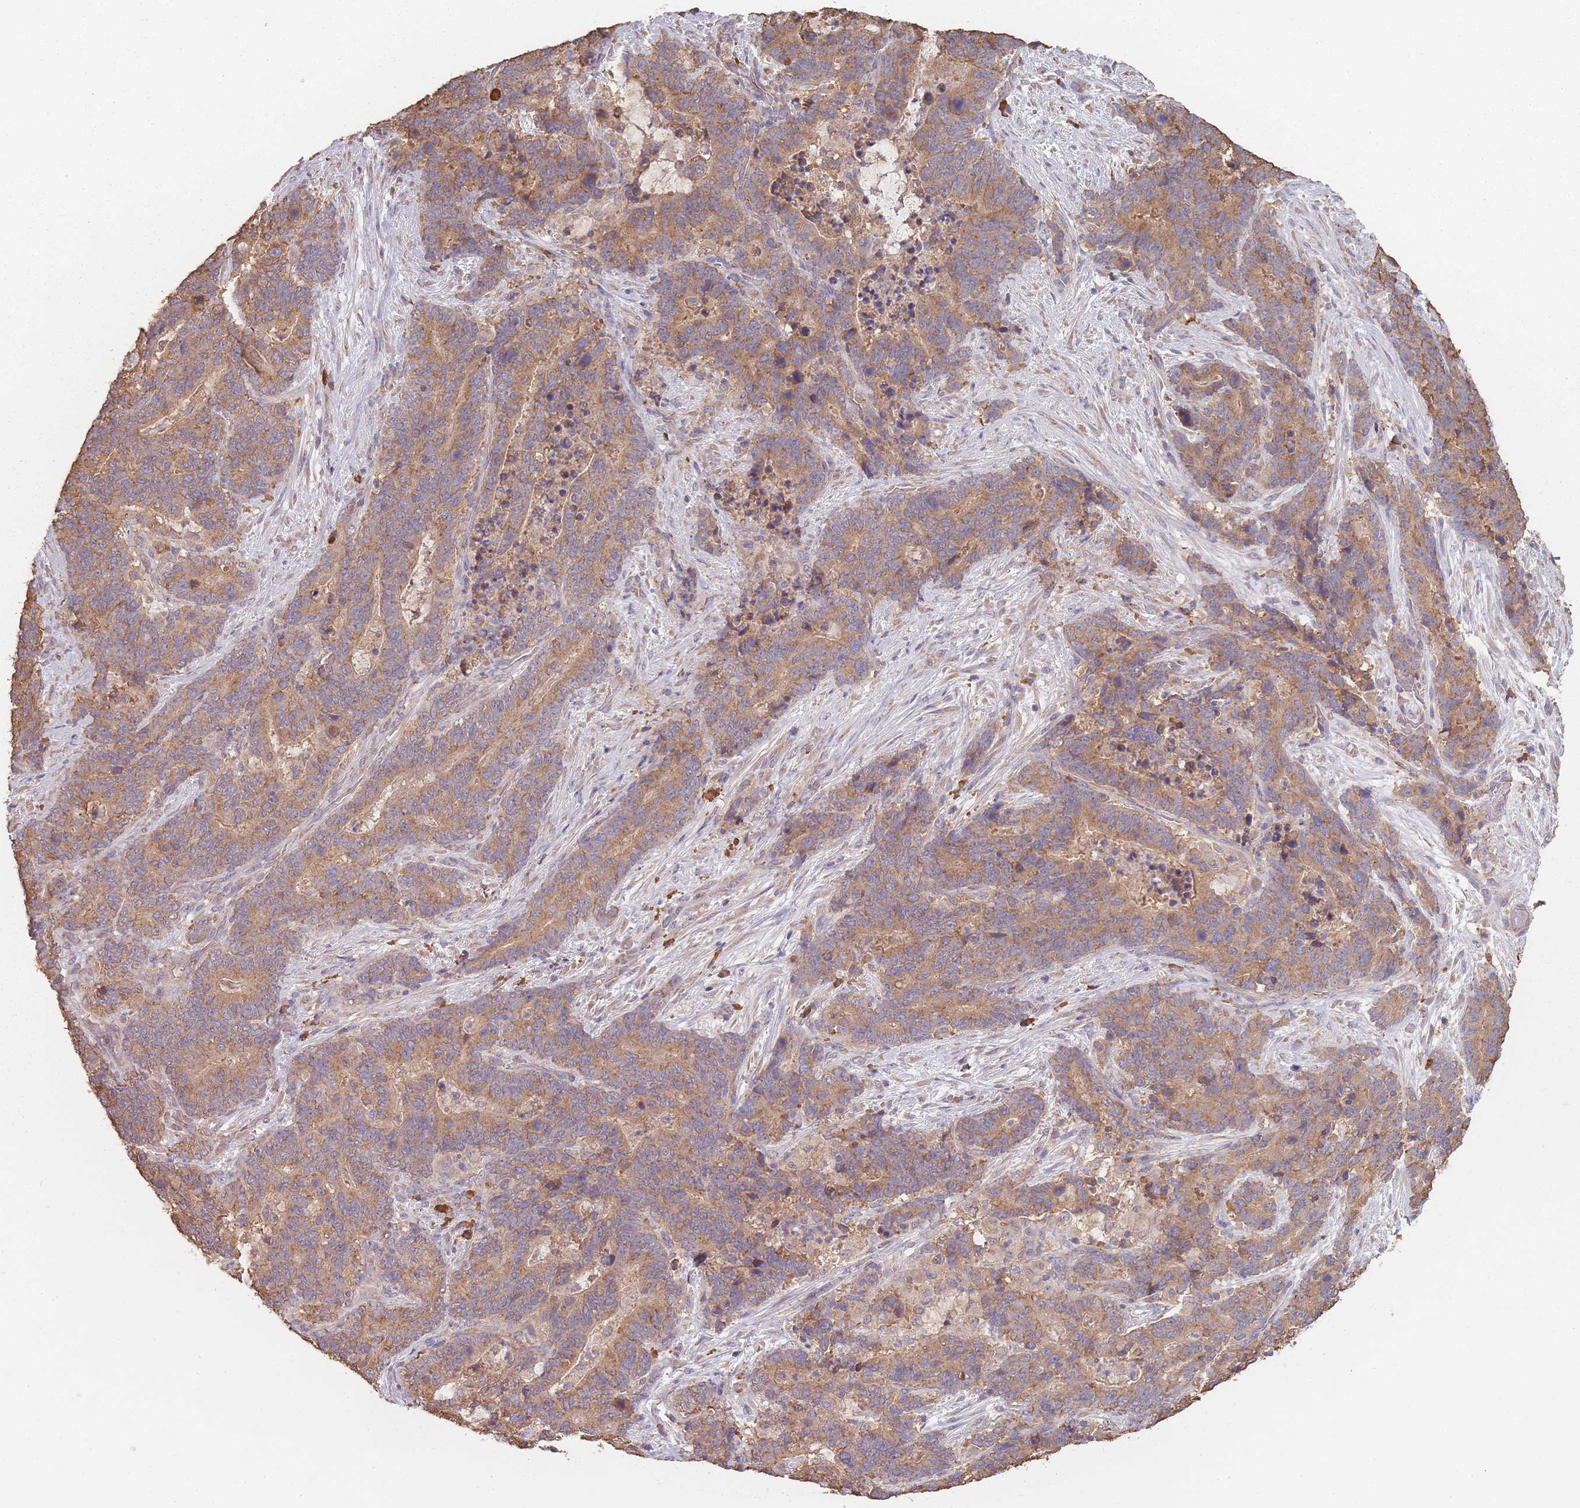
{"staining": {"intensity": "moderate", "quantity": ">75%", "location": "cytoplasmic/membranous"}, "tissue": "stomach cancer", "cell_type": "Tumor cells", "image_type": "cancer", "snomed": [{"axis": "morphology", "description": "Normal tissue, NOS"}, {"axis": "morphology", "description": "Adenocarcinoma, NOS"}, {"axis": "topography", "description": "Stomach"}], "caption": "Tumor cells show moderate cytoplasmic/membranous staining in about >75% of cells in stomach cancer.", "gene": "SANBR", "patient": {"sex": "female", "age": 64}}